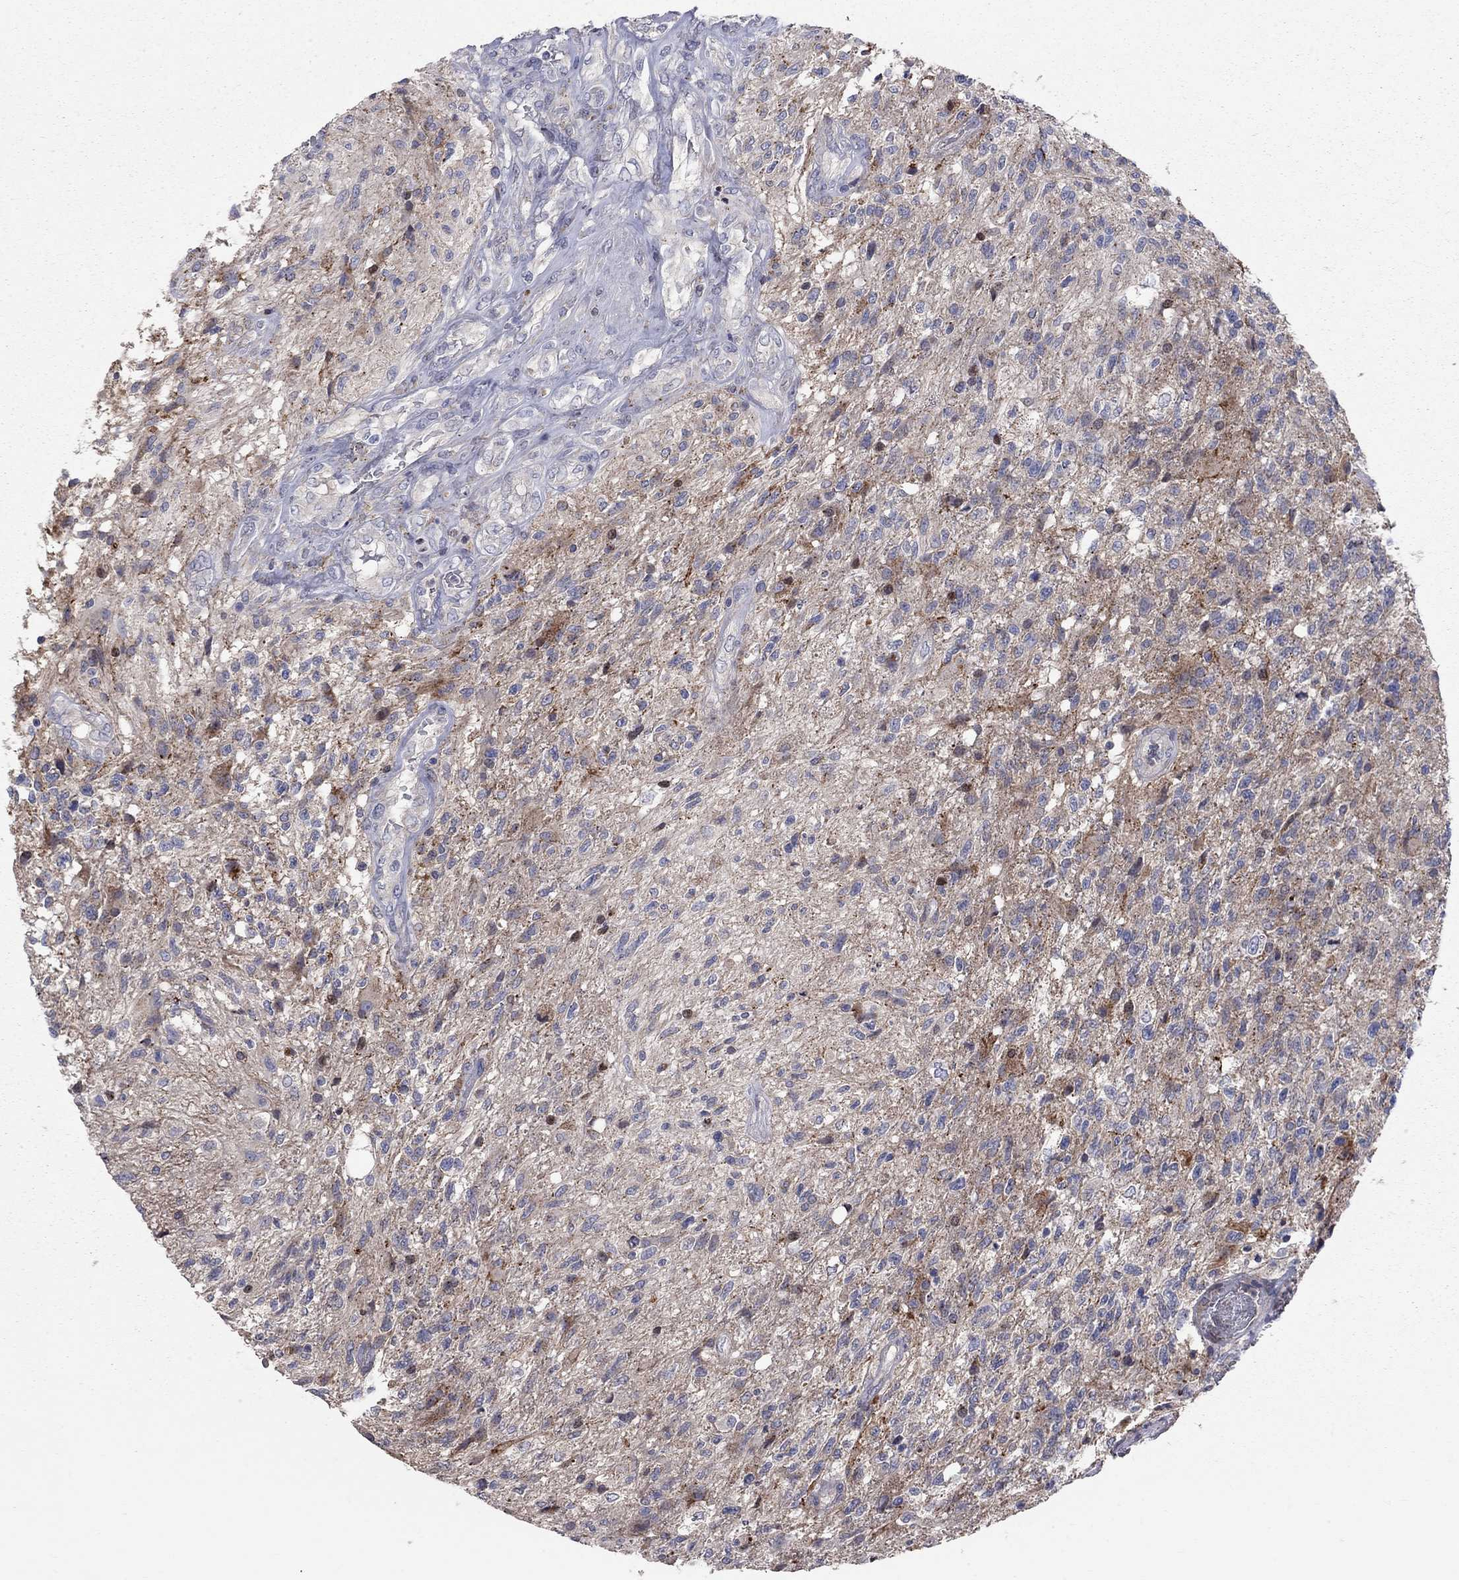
{"staining": {"intensity": "negative", "quantity": "none", "location": "none"}, "tissue": "glioma", "cell_type": "Tumor cells", "image_type": "cancer", "snomed": [{"axis": "morphology", "description": "Glioma, malignant, High grade"}, {"axis": "topography", "description": "Brain"}], "caption": "Tumor cells are negative for brown protein staining in malignant glioma (high-grade).", "gene": "ERN2", "patient": {"sex": "male", "age": 56}}